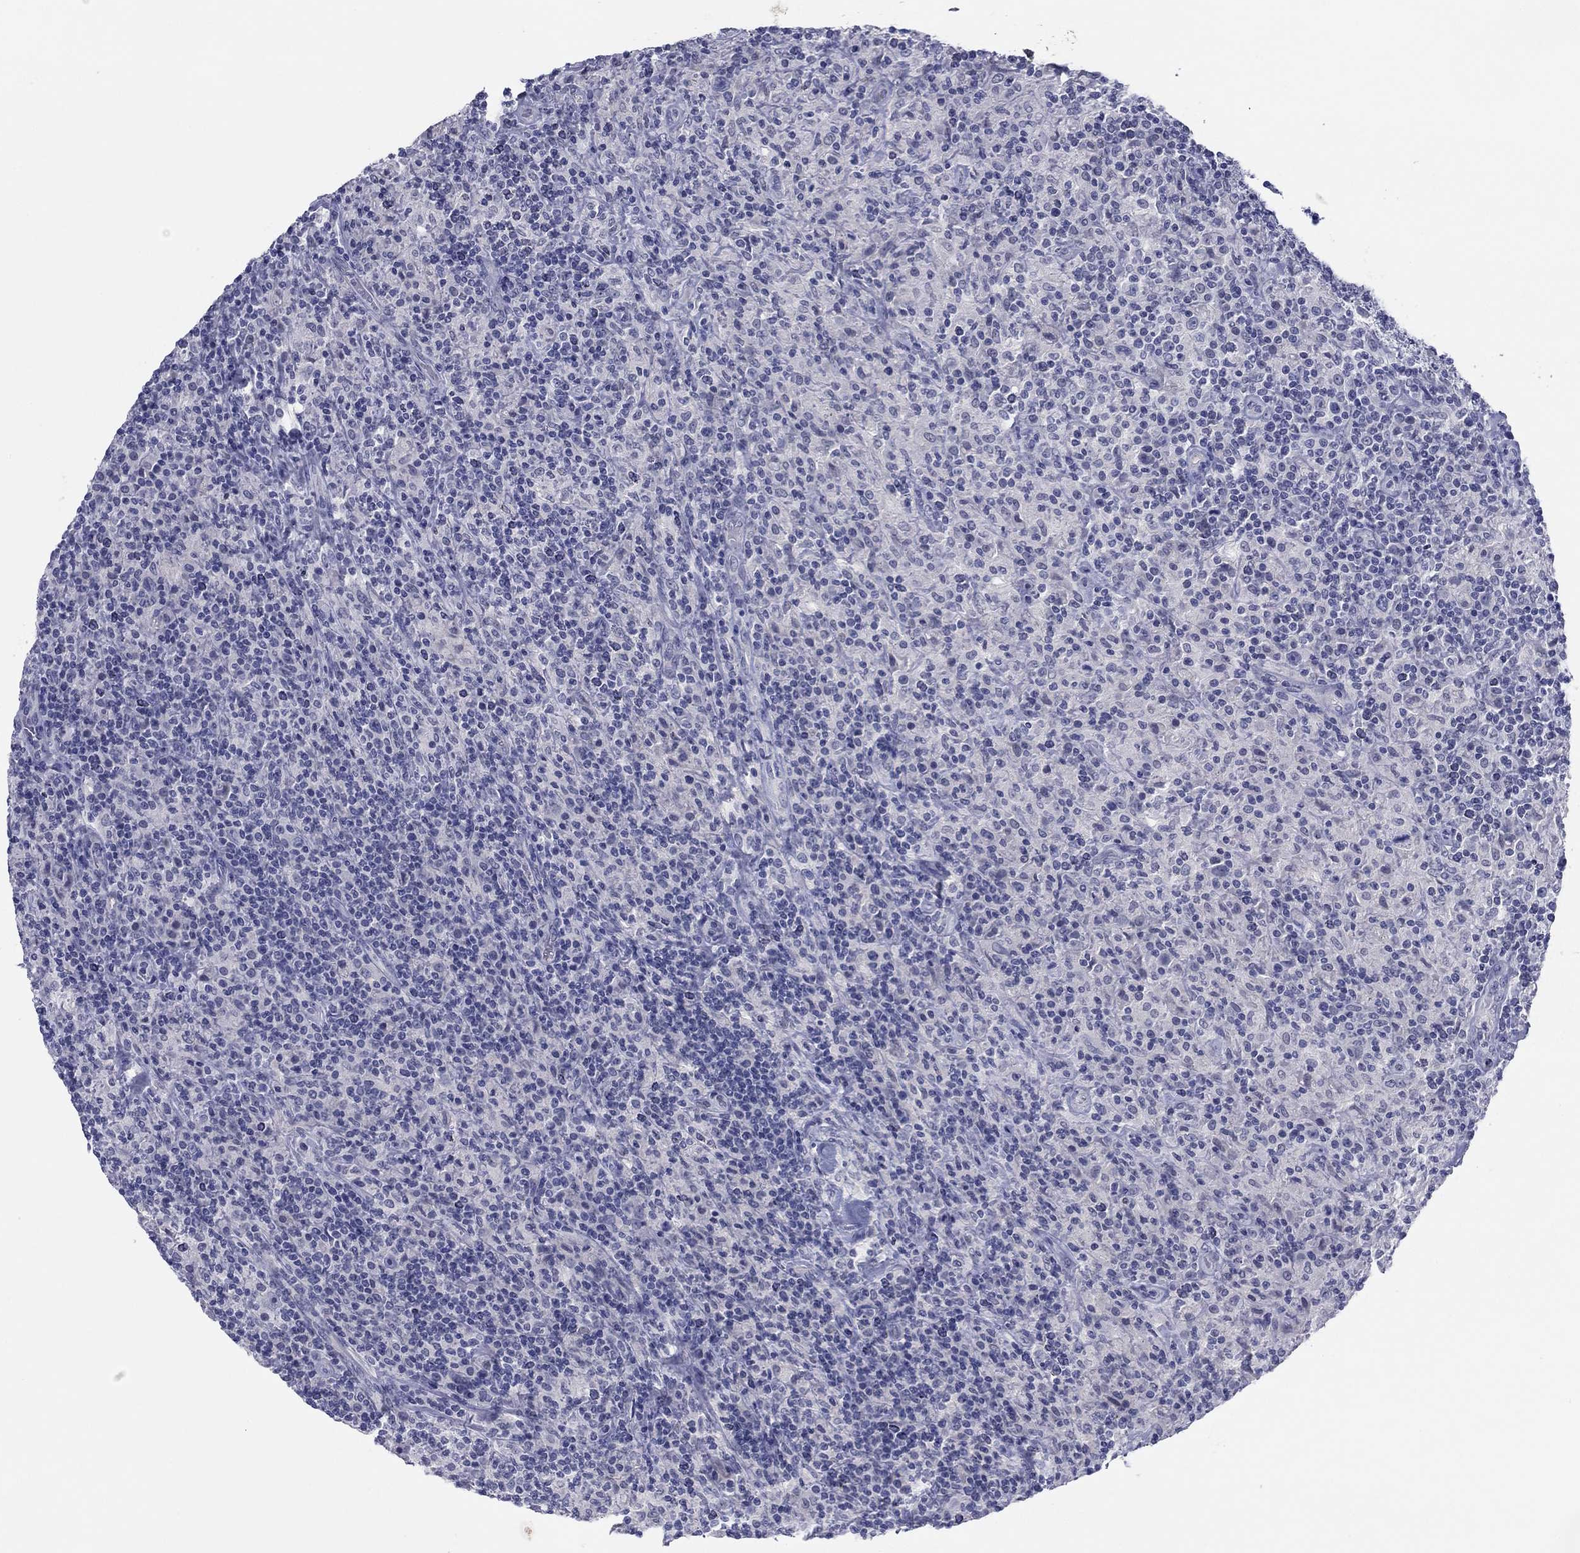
{"staining": {"intensity": "negative", "quantity": "none", "location": "none"}, "tissue": "lymphoma", "cell_type": "Tumor cells", "image_type": "cancer", "snomed": [{"axis": "morphology", "description": "Hodgkin's disease, NOS"}, {"axis": "topography", "description": "Lymph node"}], "caption": "Immunohistochemistry of lymphoma demonstrates no positivity in tumor cells.", "gene": "PLS1", "patient": {"sex": "male", "age": 70}}